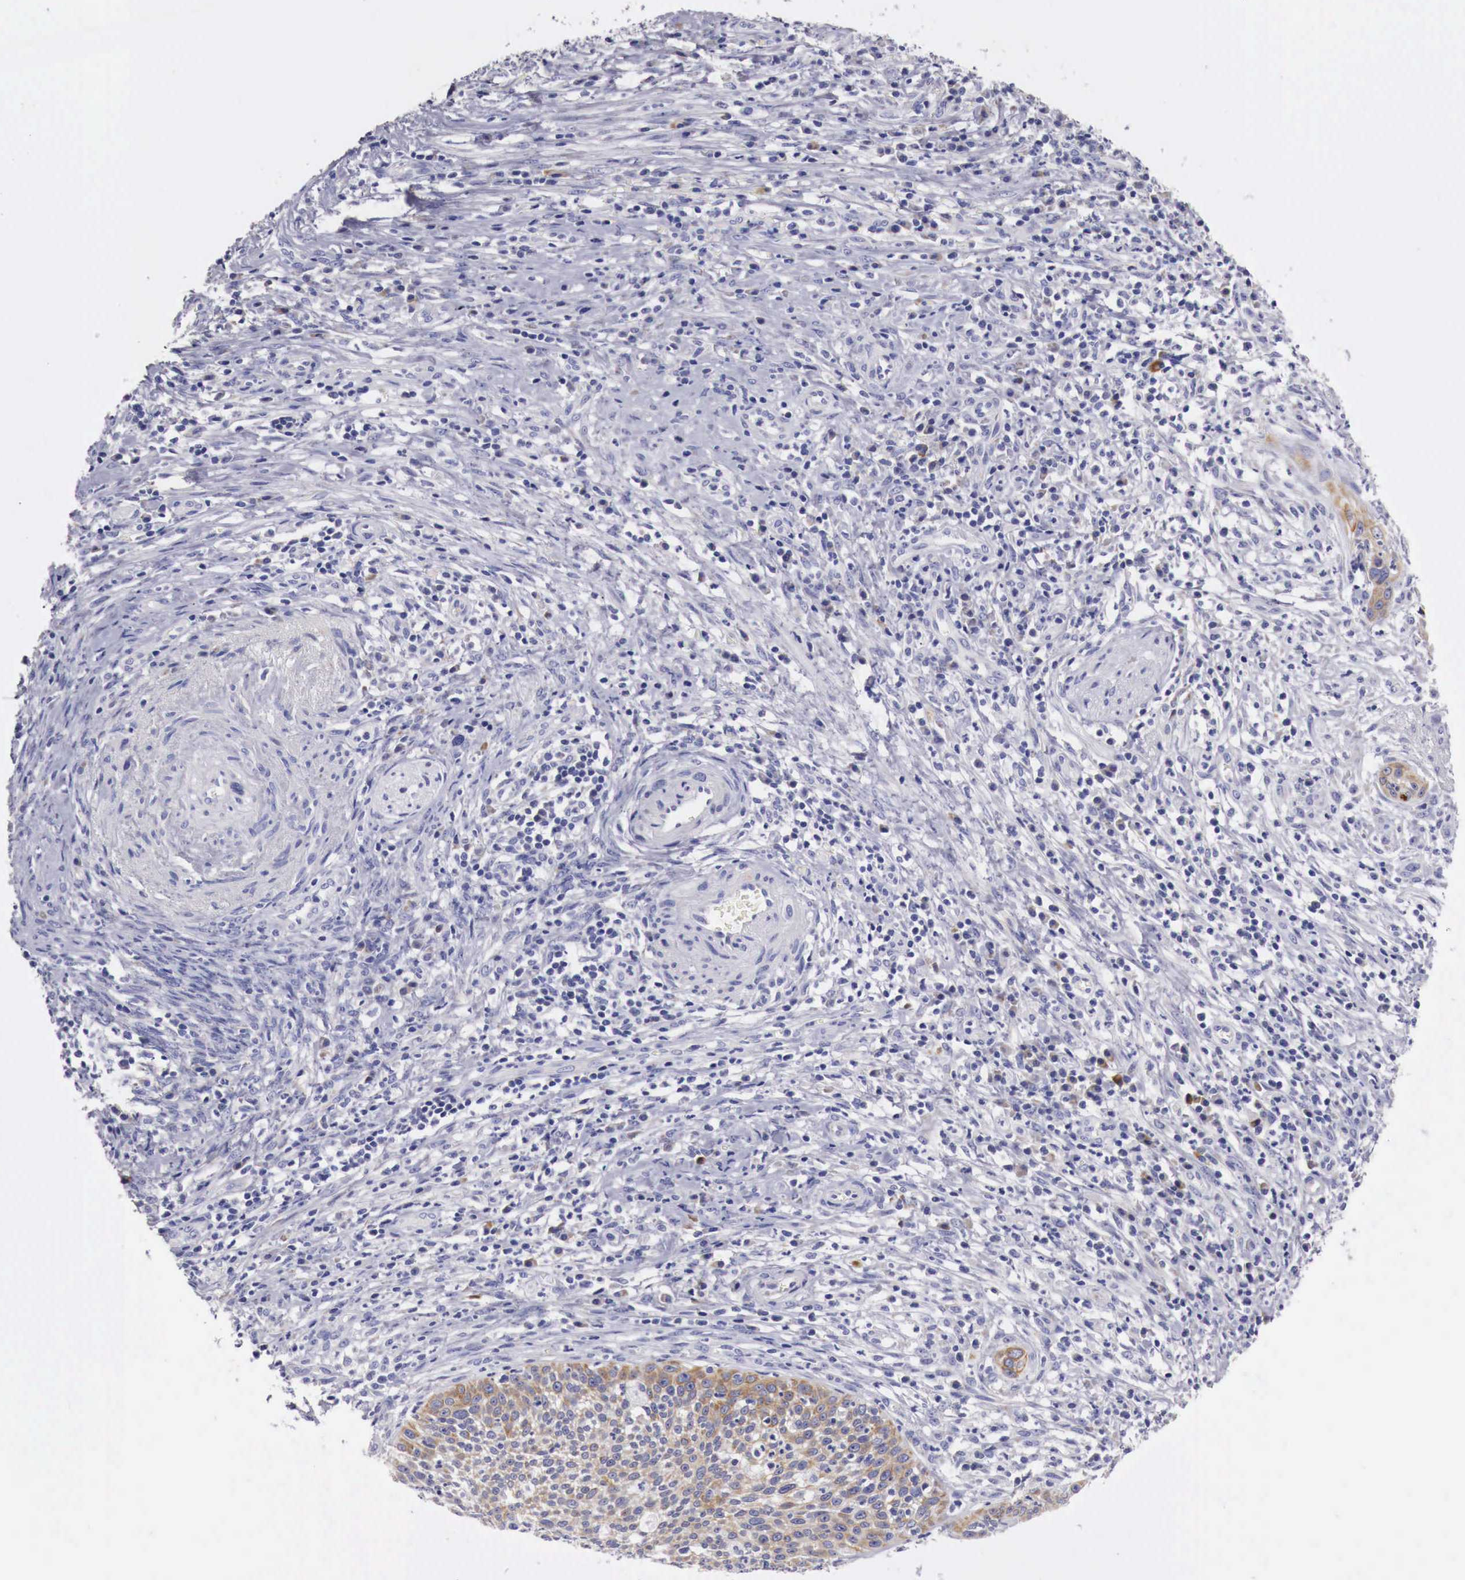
{"staining": {"intensity": "weak", "quantity": ">75%", "location": "cytoplasmic/membranous"}, "tissue": "cervical cancer", "cell_type": "Tumor cells", "image_type": "cancer", "snomed": [{"axis": "morphology", "description": "Squamous cell carcinoma, NOS"}, {"axis": "topography", "description": "Cervix"}], "caption": "The histopathology image shows immunohistochemical staining of squamous cell carcinoma (cervical). There is weak cytoplasmic/membranous expression is identified in approximately >75% of tumor cells. (Brightfield microscopy of DAB IHC at high magnification).", "gene": "NREP", "patient": {"sex": "female", "age": 41}}